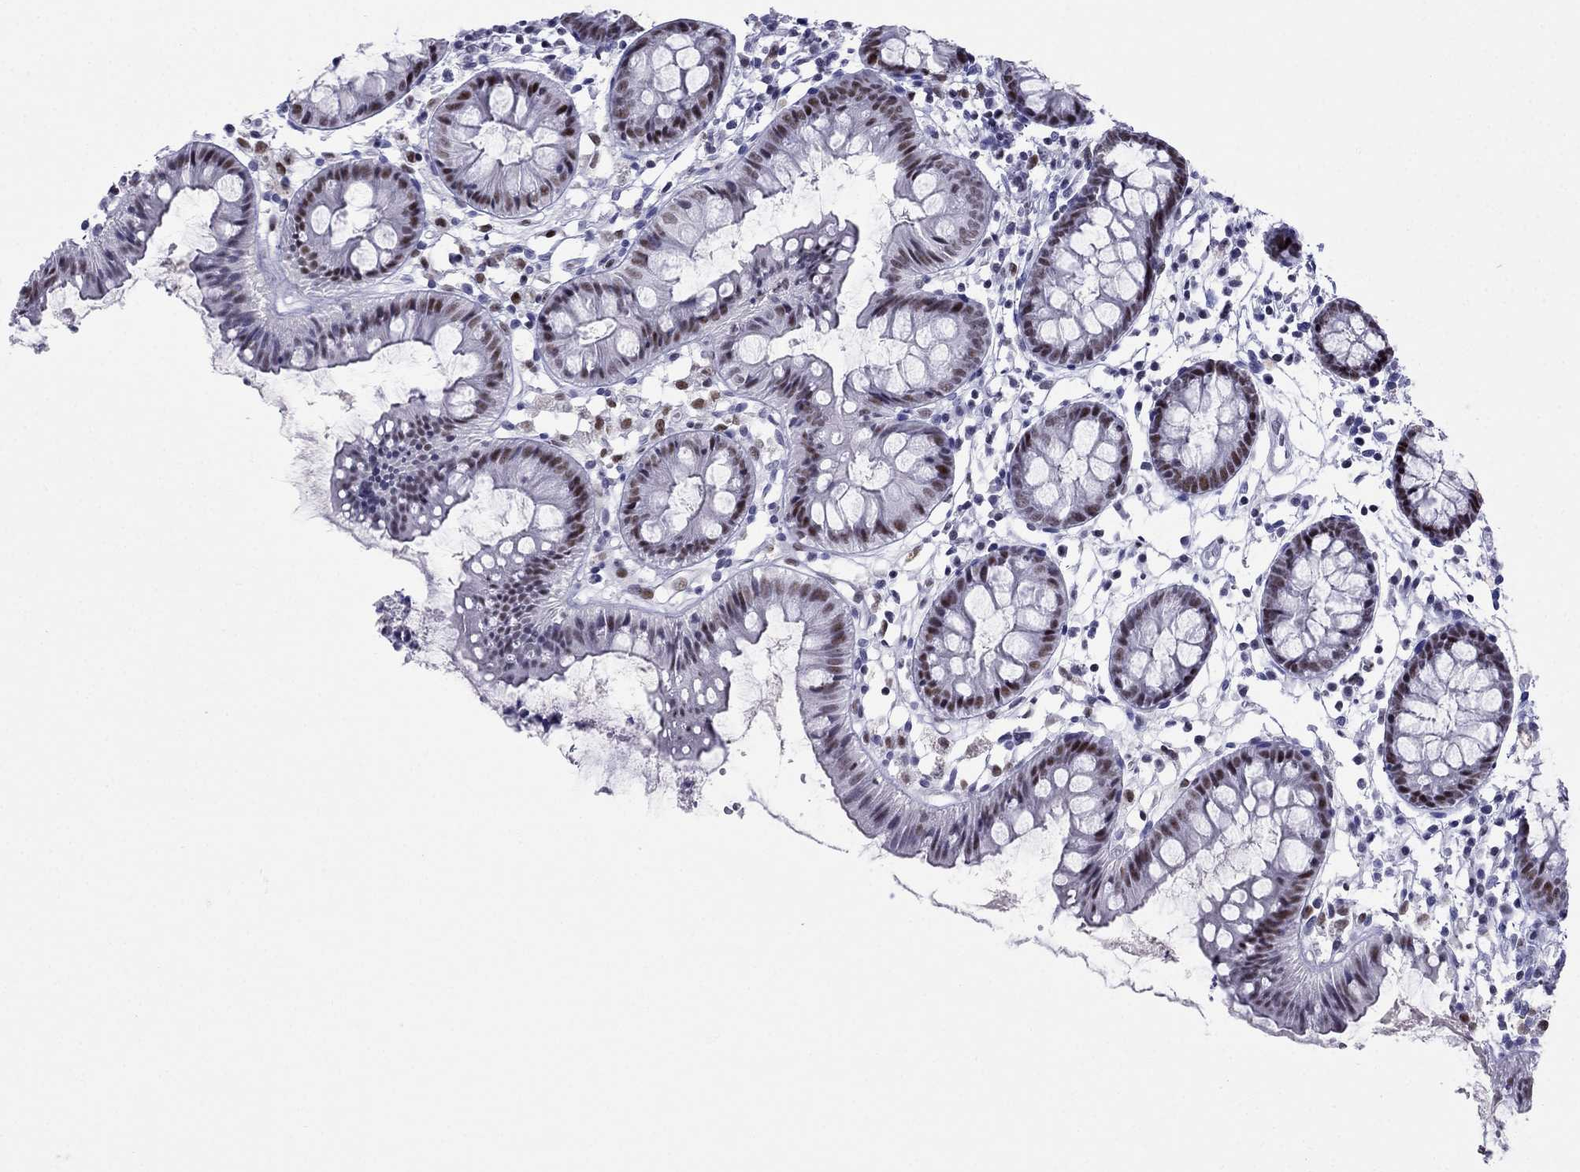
{"staining": {"intensity": "negative", "quantity": "none", "location": "none"}, "tissue": "colon", "cell_type": "Endothelial cells", "image_type": "normal", "snomed": [{"axis": "morphology", "description": "Normal tissue, NOS"}, {"axis": "topography", "description": "Colon"}], "caption": "DAB (3,3'-diaminobenzidine) immunohistochemical staining of normal colon demonstrates no significant expression in endothelial cells.", "gene": "PPM1G", "patient": {"sex": "female", "age": 84}}